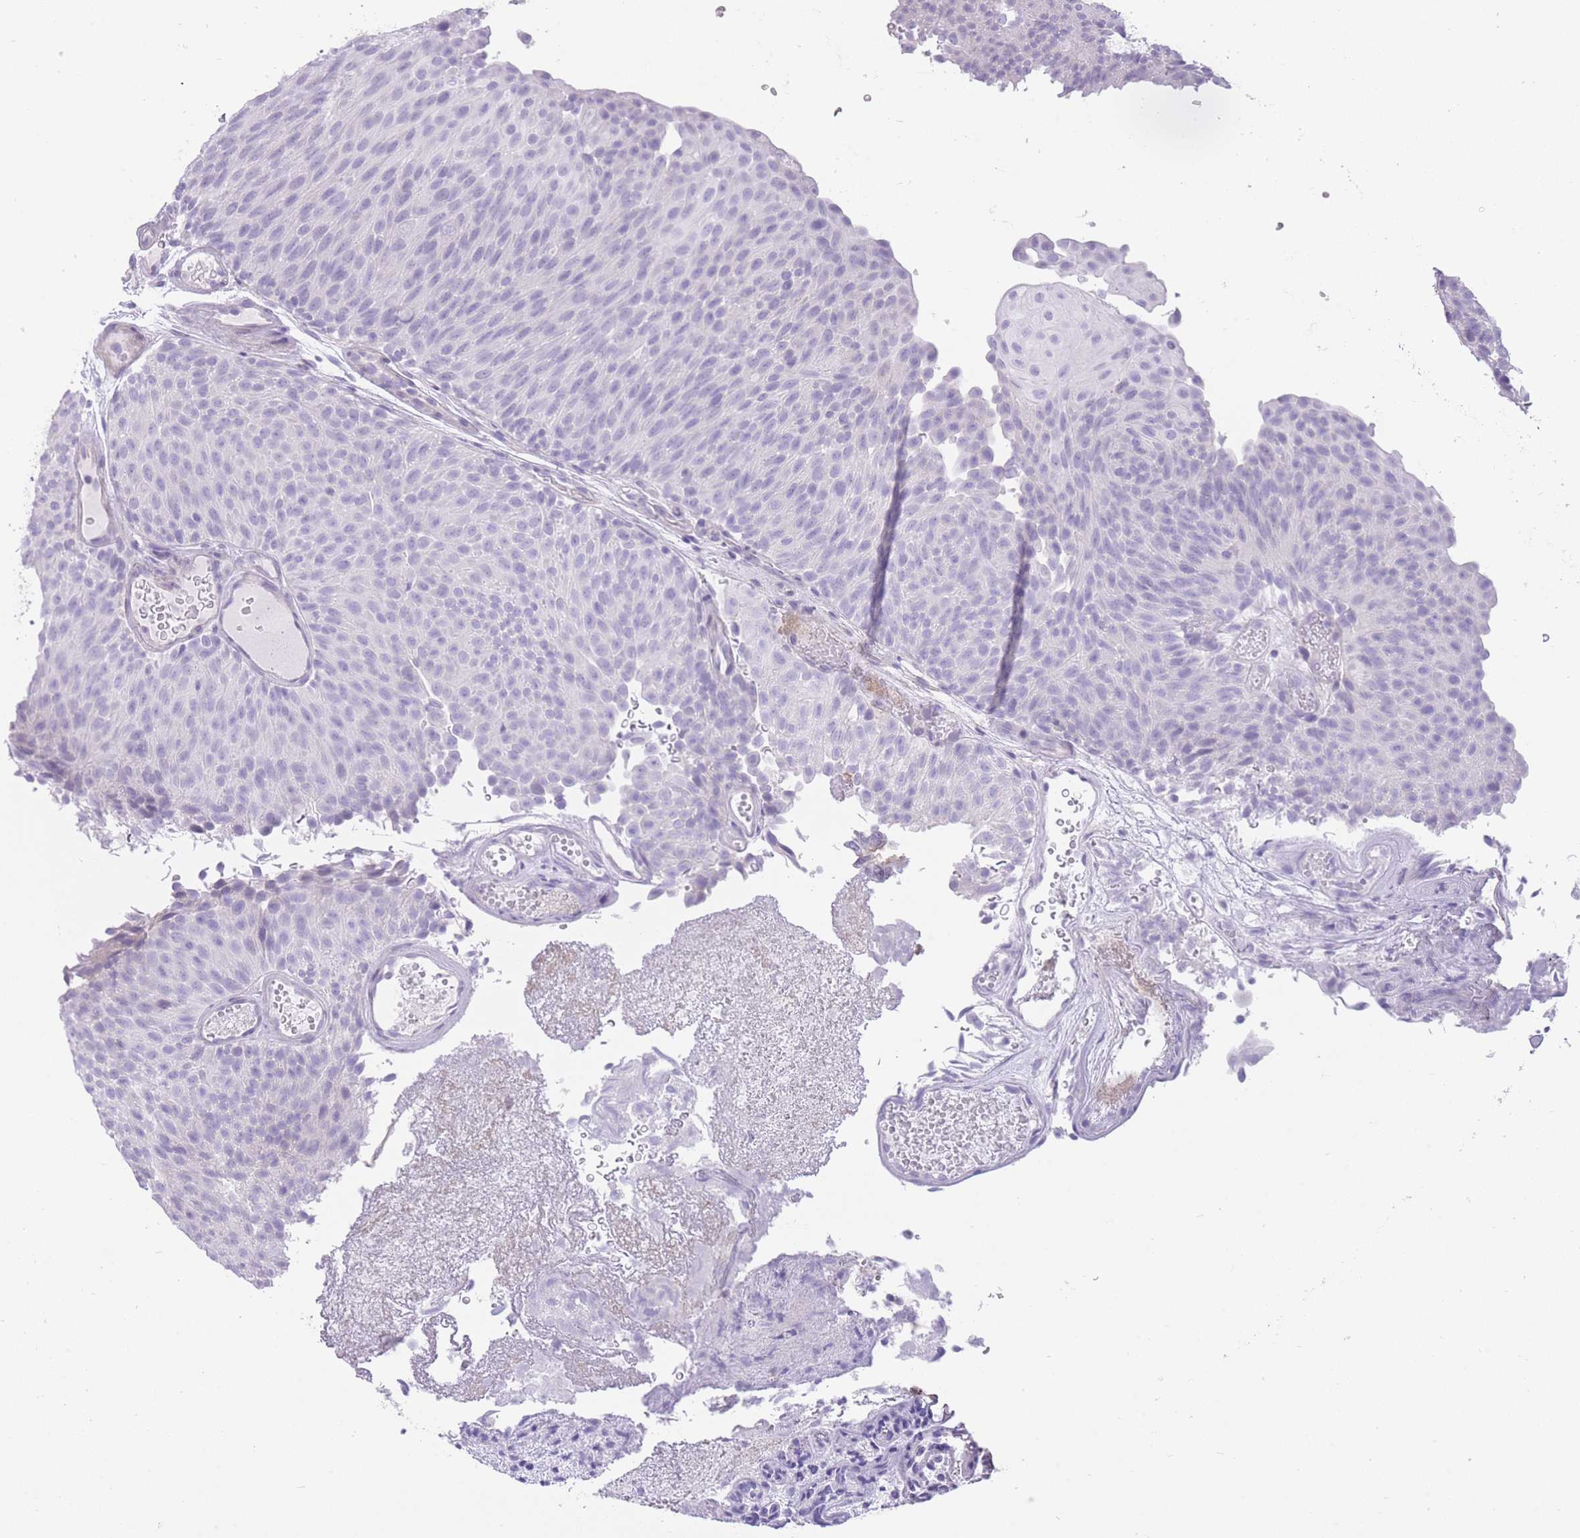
{"staining": {"intensity": "negative", "quantity": "none", "location": "none"}, "tissue": "urothelial cancer", "cell_type": "Tumor cells", "image_type": "cancer", "snomed": [{"axis": "morphology", "description": "Urothelial carcinoma, Low grade"}, {"axis": "topography", "description": "Urinary bladder"}], "caption": "High power microscopy histopathology image of an immunohistochemistry (IHC) image of urothelial cancer, revealing no significant expression in tumor cells.", "gene": "OR11H12", "patient": {"sex": "male", "age": 78}}